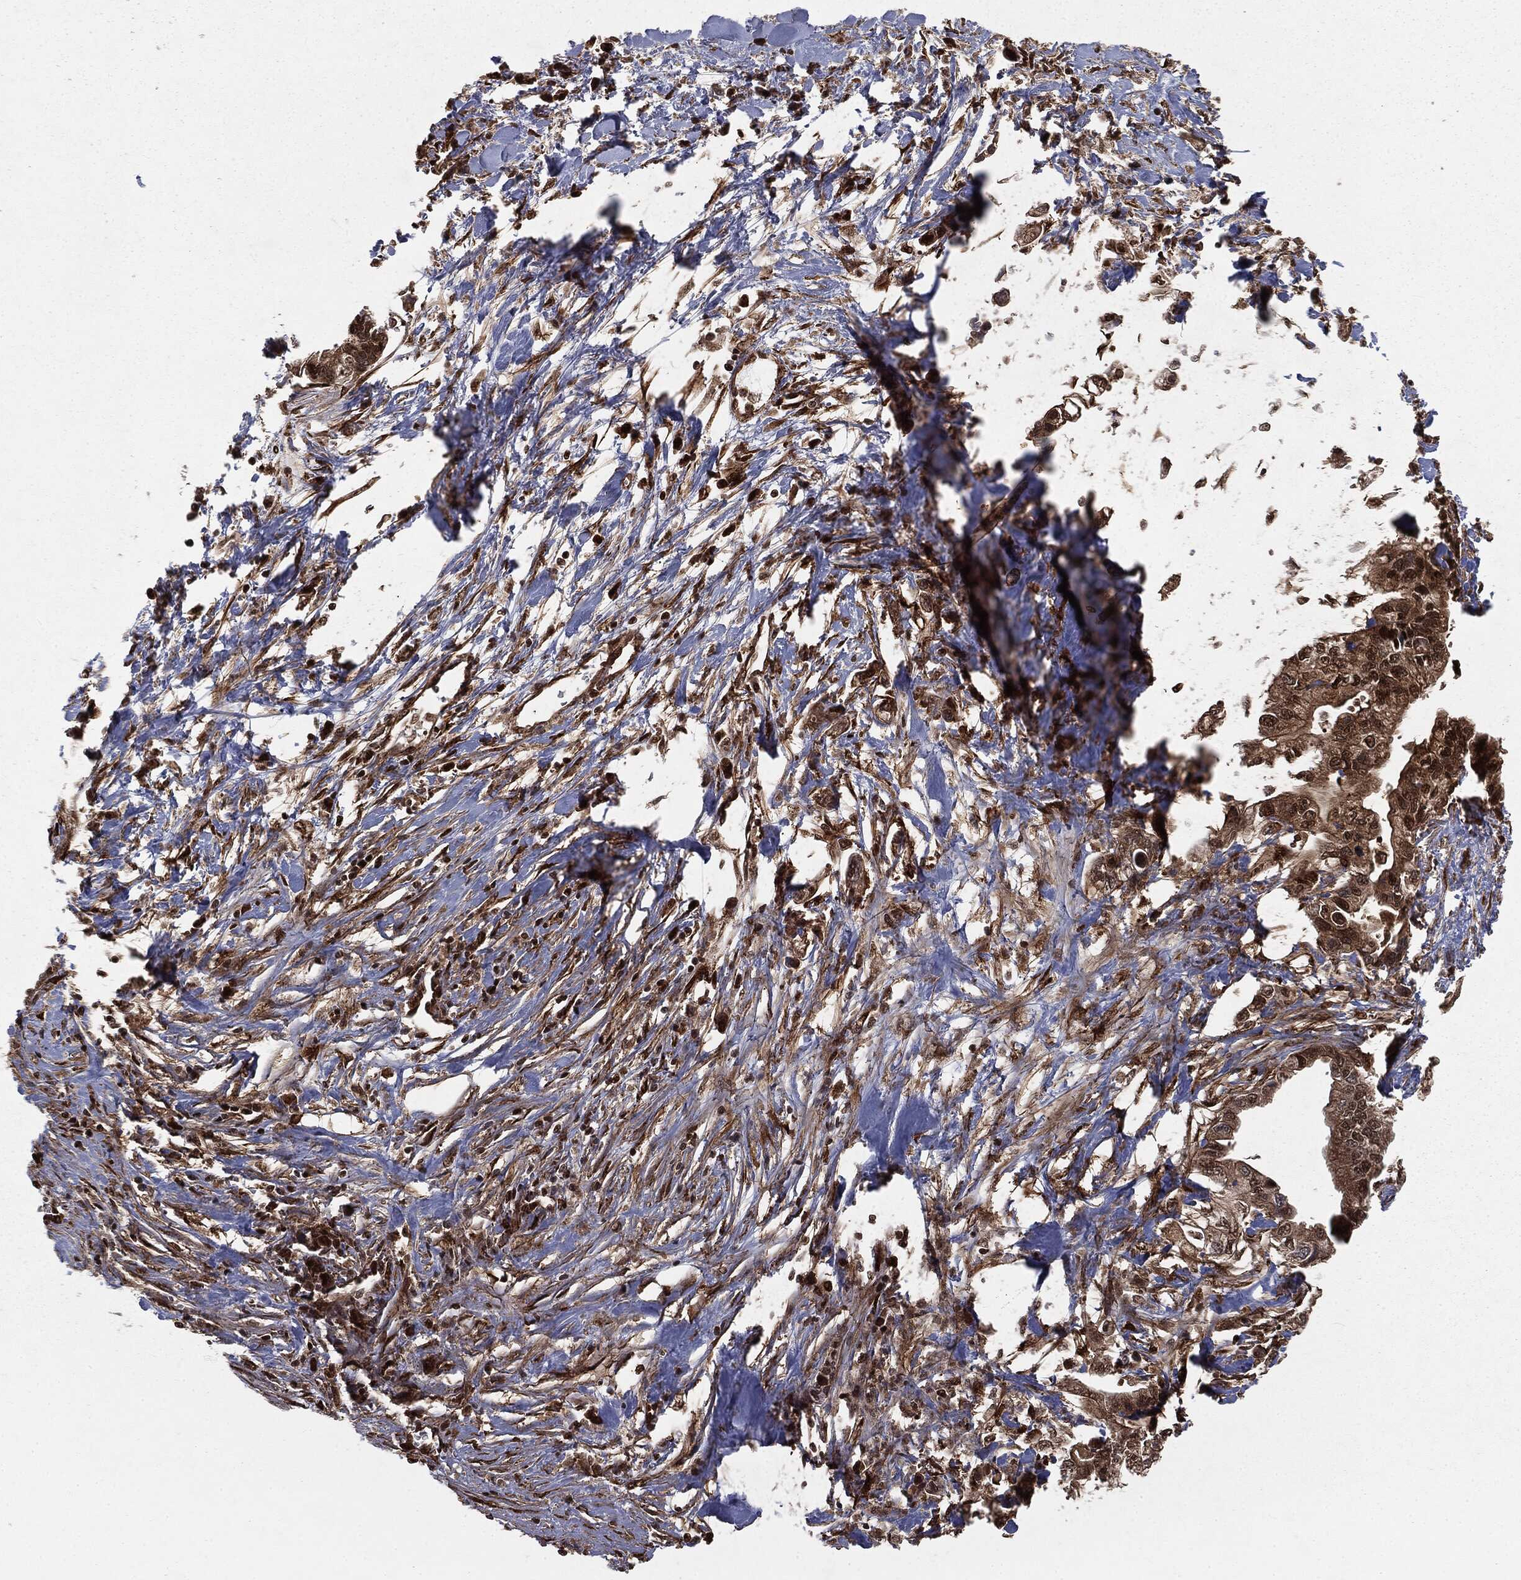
{"staining": {"intensity": "strong", "quantity": ">75%", "location": "cytoplasmic/membranous,nuclear"}, "tissue": "pancreatic cancer", "cell_type": "Tumor cells", "image_type": "cancer", "snomed": [{"axis": "morphology", "description": "Adenocarcinoma, NOS"}, {"axis": "topography", "description": "Pancreas"}], "caption": "An IHC photomicrograph of tumor tissue is shown. Protein staining in brown labels strong cytoplasmic/membranous and nuclear positivity in pancreatic adenocarcinoma within tumor cells. (DAB IHC with brightfield microscopy, high magnification).", "gene": "RANBP9", "patient": {"sex": "male", "age": 61}}